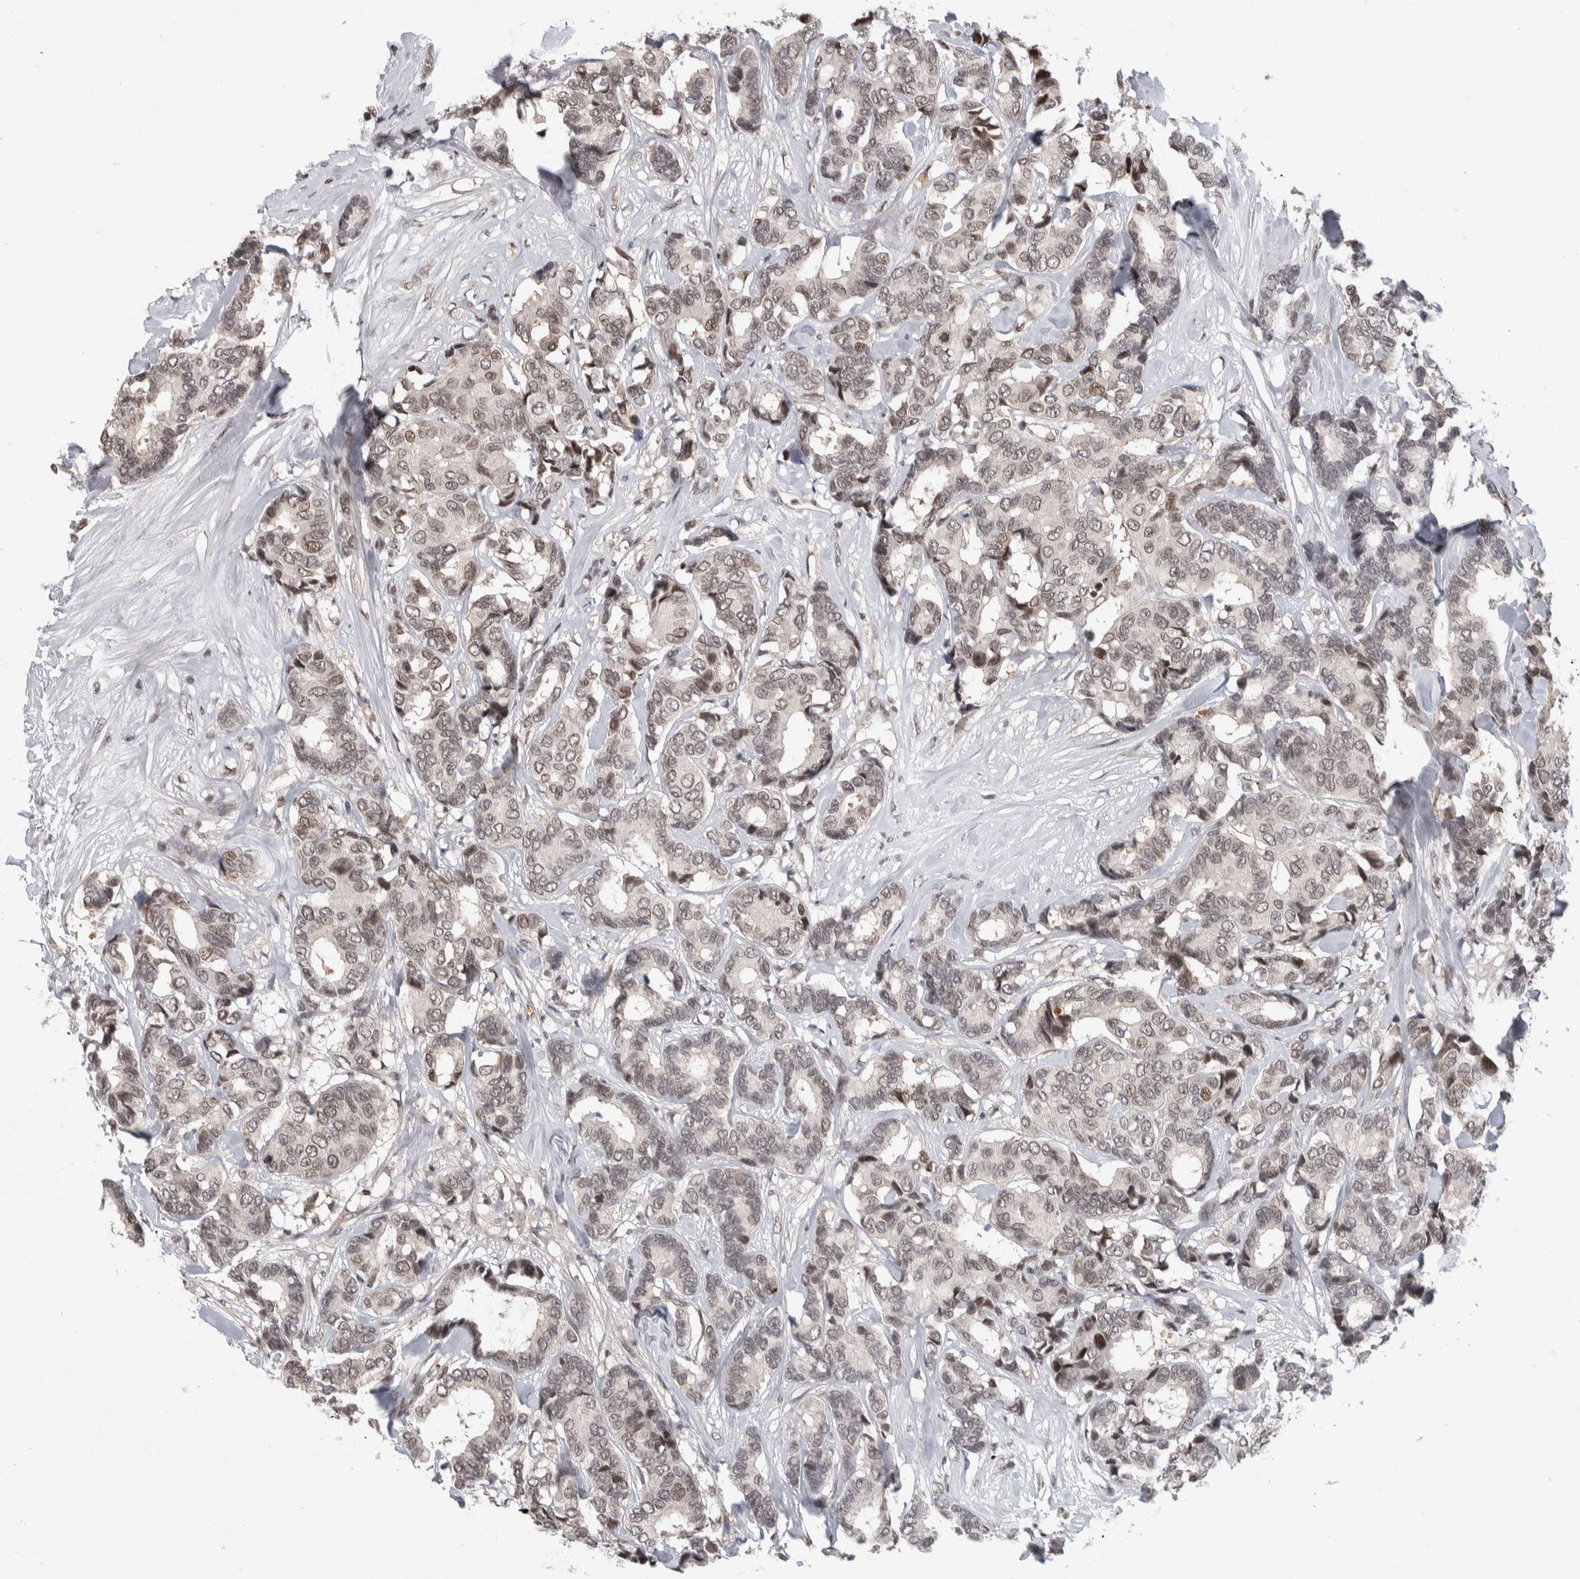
{"staining": {"intensity": "weak", "quantity": "25%-75%", "location": "nuclear"}, "tissue": "breast cancer", "cell_type": "Tumor cells", "image_type": "cancer", "snomed": [{"axis": "morphology", "description": "Duct carcinoma"}, {"axis": "topography", "description": "Breast"}], "caption": "Human infiltrating ductal carcinoma (breast) stained with a brown dye reveals weak nuclear positive expression in about 25%-75% of tumor cells.", "gene": "ZSCAN21", "patient": {"sex": "female", "age": 87}}